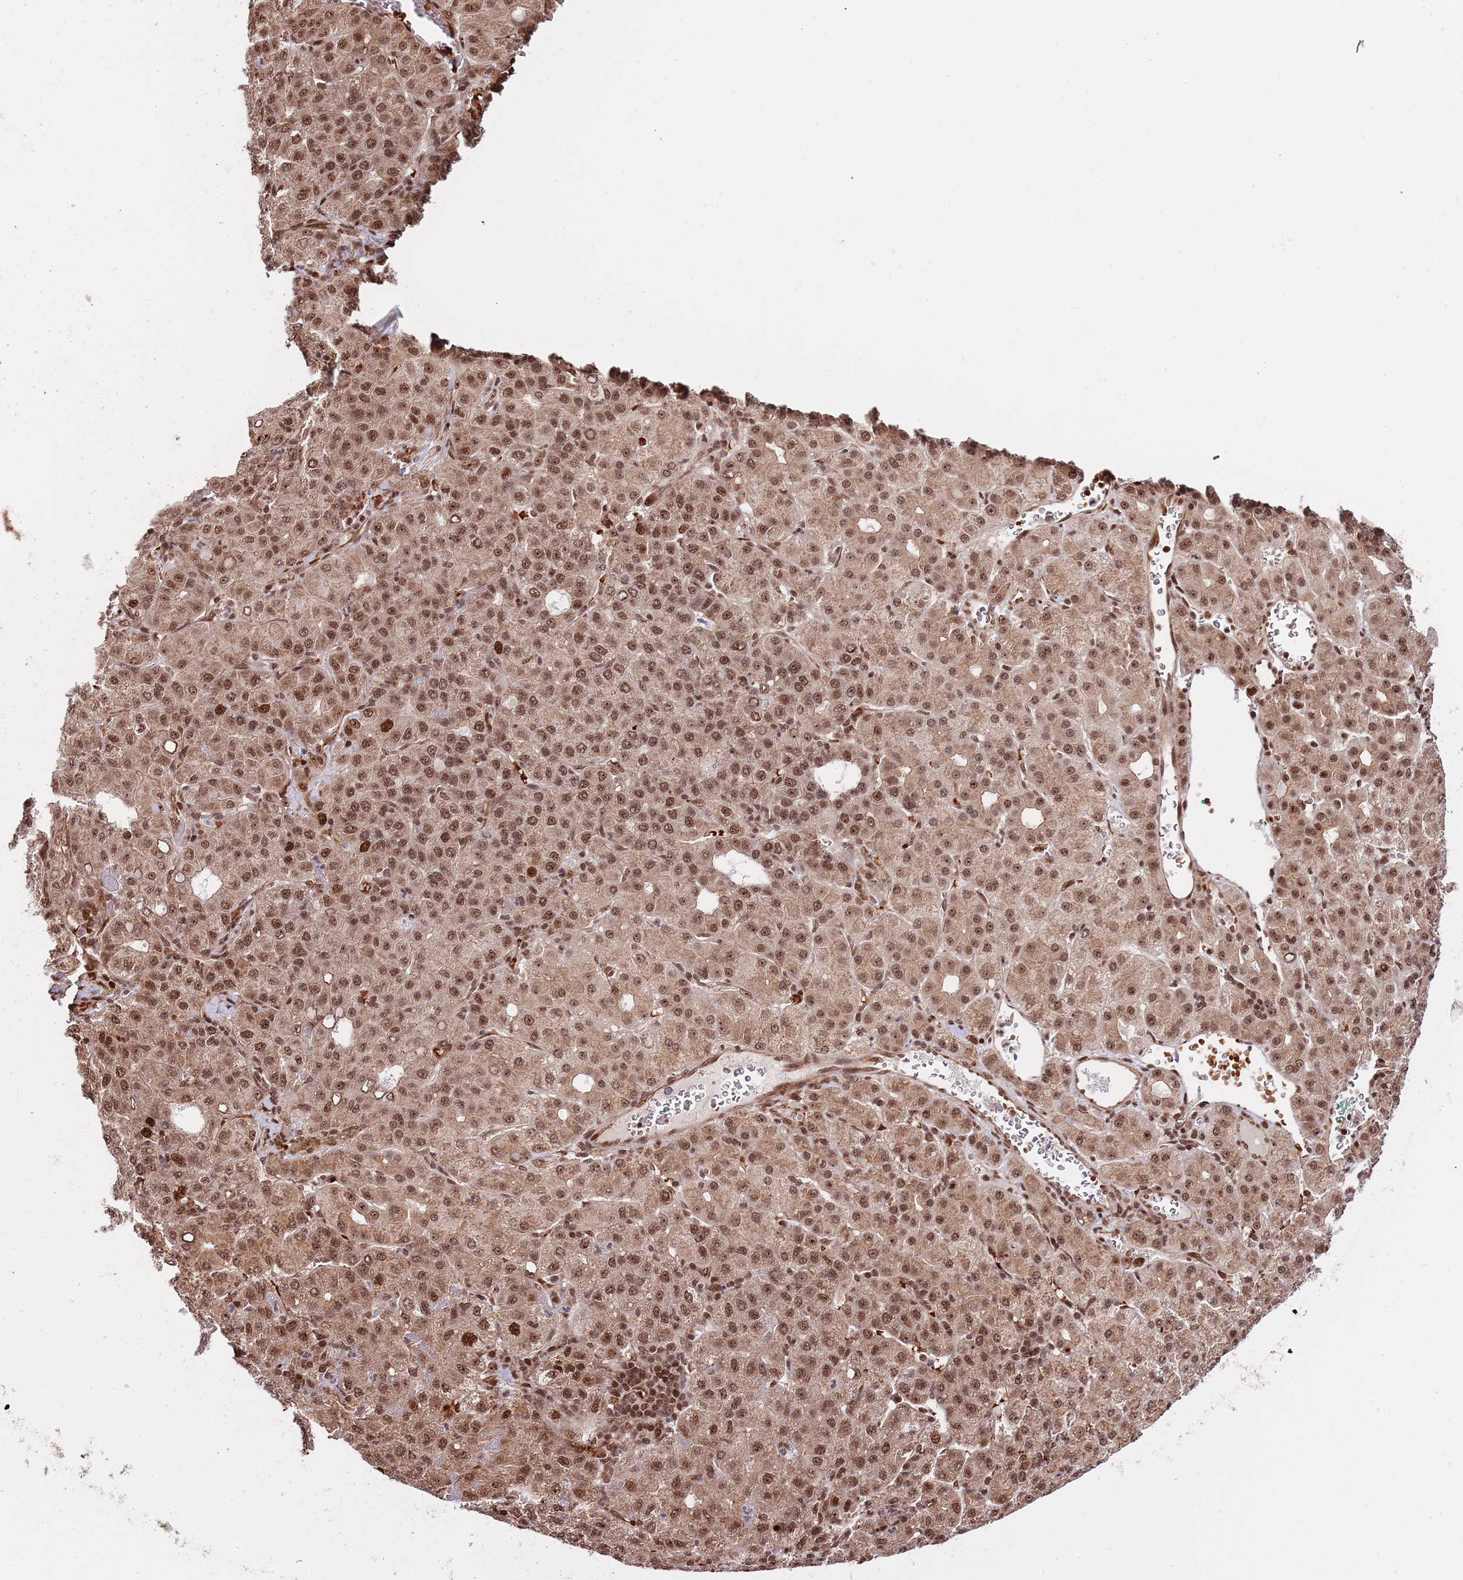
{"staining": {"intensity": "moderate", "quantity": ">75%", "location": "cytoplasmic/membranous,nuclear"}, "tissue": "liver cancer", "cell_type": "Tumor cells", "image_type": "cancer", "snomed": [{"axis": "morphology", "description": "Carcinoma, Hepatocellular, NOS"}, {"axis": "topography", "description": "Liver"}], "caption": "Tumor cells display moderate cytoplasmic/membranous and nuclear positivity in approximately >75% of cells in hepatocellular carcinoma (liver).", "gene": "RIF1", "patient": {"sex": "male", "age": 65}}